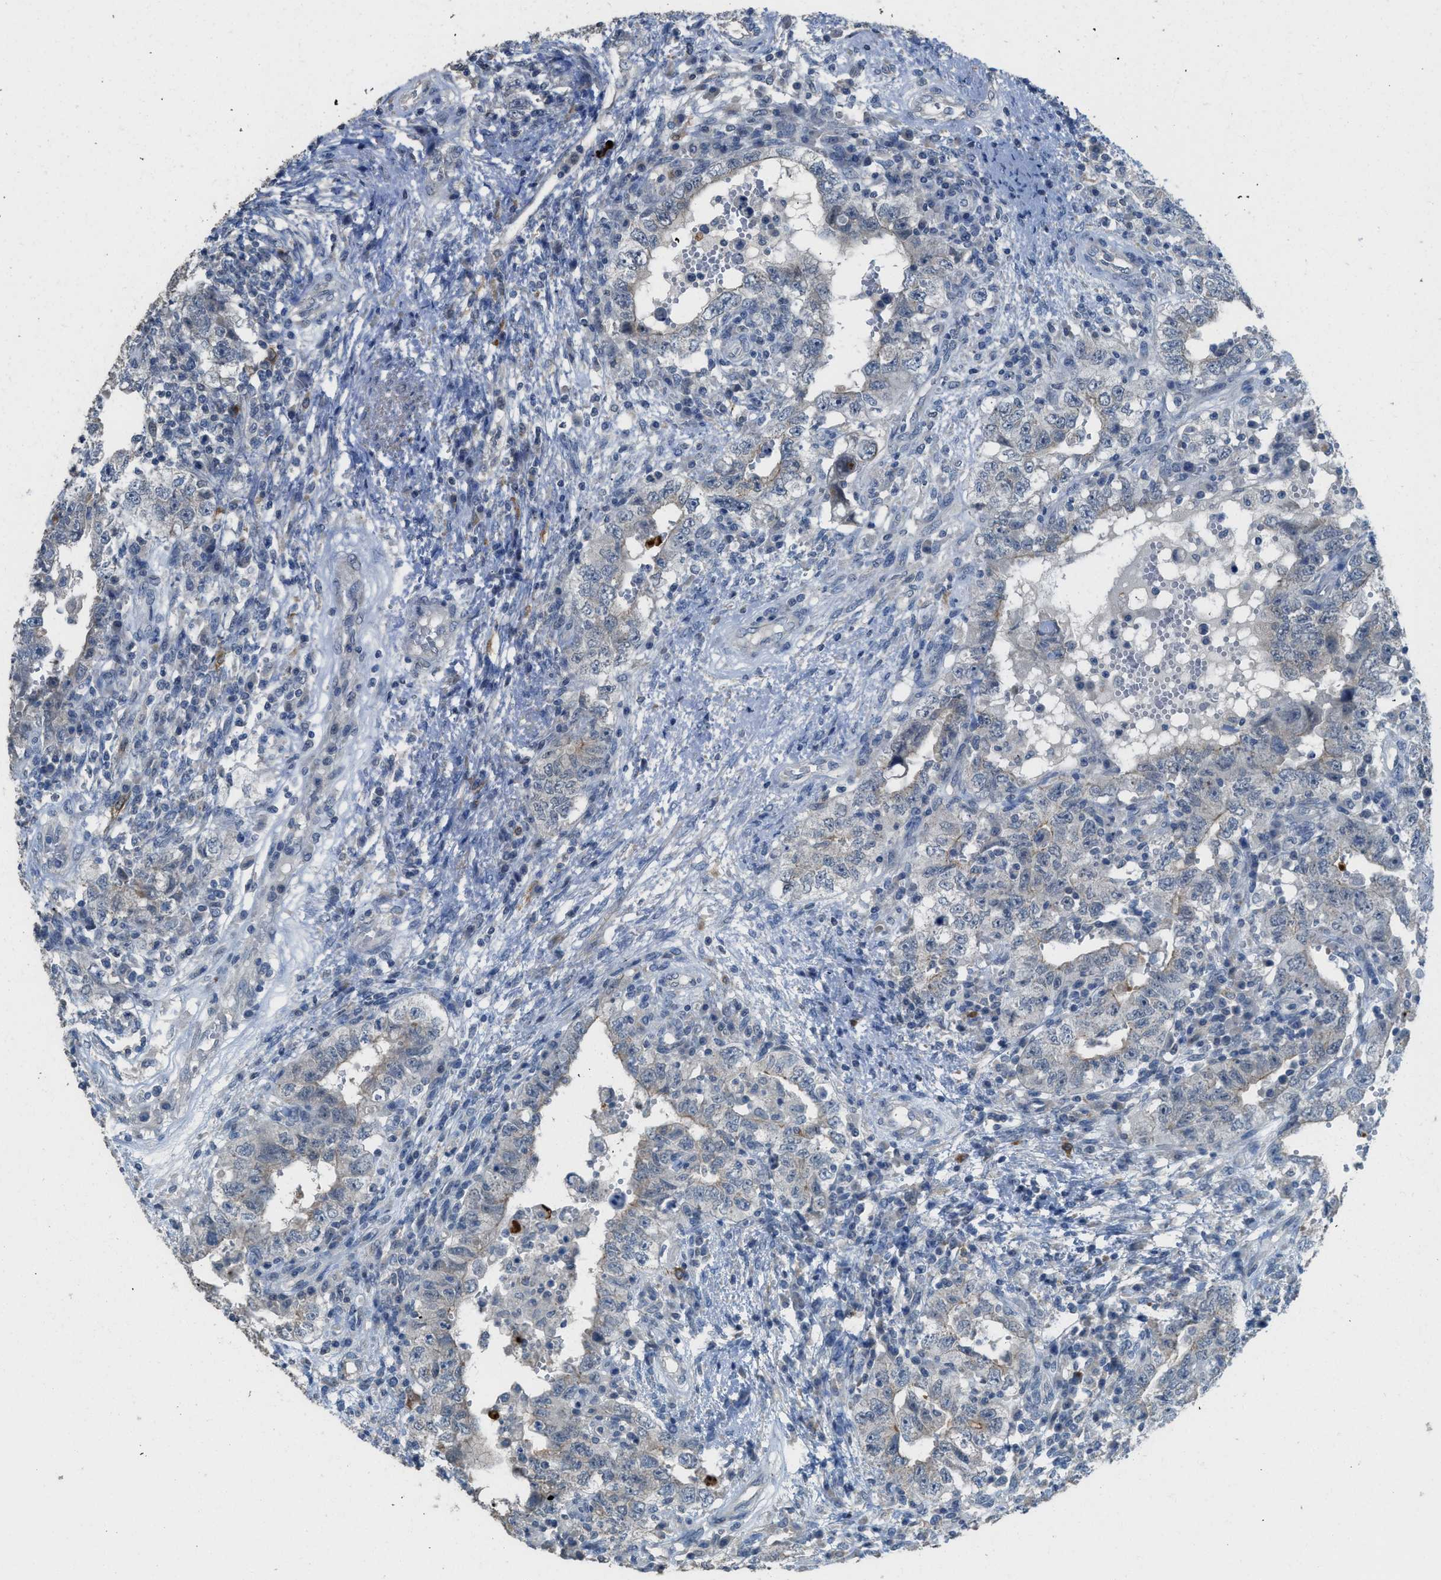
{"staining": {"intensity": "negative", "quantity": "none", "location": "none"}, "tissue": "testis cancer", "cell_type": "Tumor cells", "image_type": "cancer", "snomed": [{"axis": "morphology", "description": "Carcinoma, Embryonal, NOS"}, {"axis": "topography", "description": "Testis"}], "caption": "An image of testis embryonal carcinoma stained for a protein demonstrates no brown staining in tumor cells. (Brightfield microscopy of DAB (3,3'-diaminobenzidine) IHC at high magnification).", "gene": "TIMD4", "patient": {"sex": "male", "age": 26}}